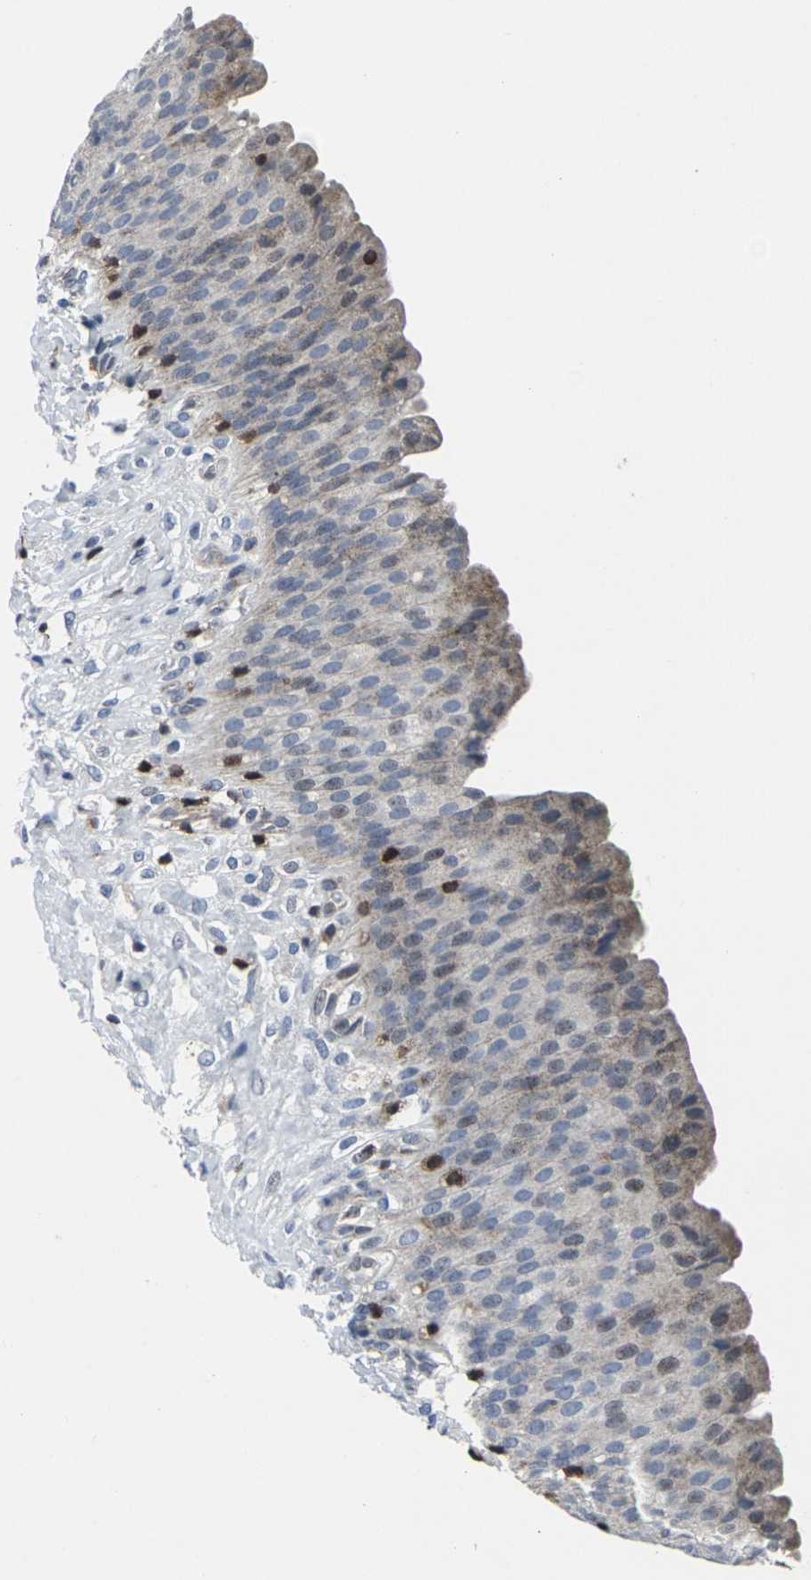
{"staining": {"intensity": "moderate", "quantity": "<25%", "location": "cytoplasmic/membranous,nuclear"}, "tissue": "urinary bladder", "cell_type": "Urothelial cells", "image_type": "normal", "snomed": [{"axis": "morphology", "description": "Normal tissue, NOS"}, {"axis": "topography", "description": "Urinary bladder"}], "caption": "High-power microscopy captured an immunohistochemistry (IHC) histopathology image of unremarkable urinary bladder, revealing moderate cytoplasmic/membranous,nuclear positivity in about <25% of urothelial cells.", "gene": "STAT4", "patient": {"sex": "female", "age": 79}}